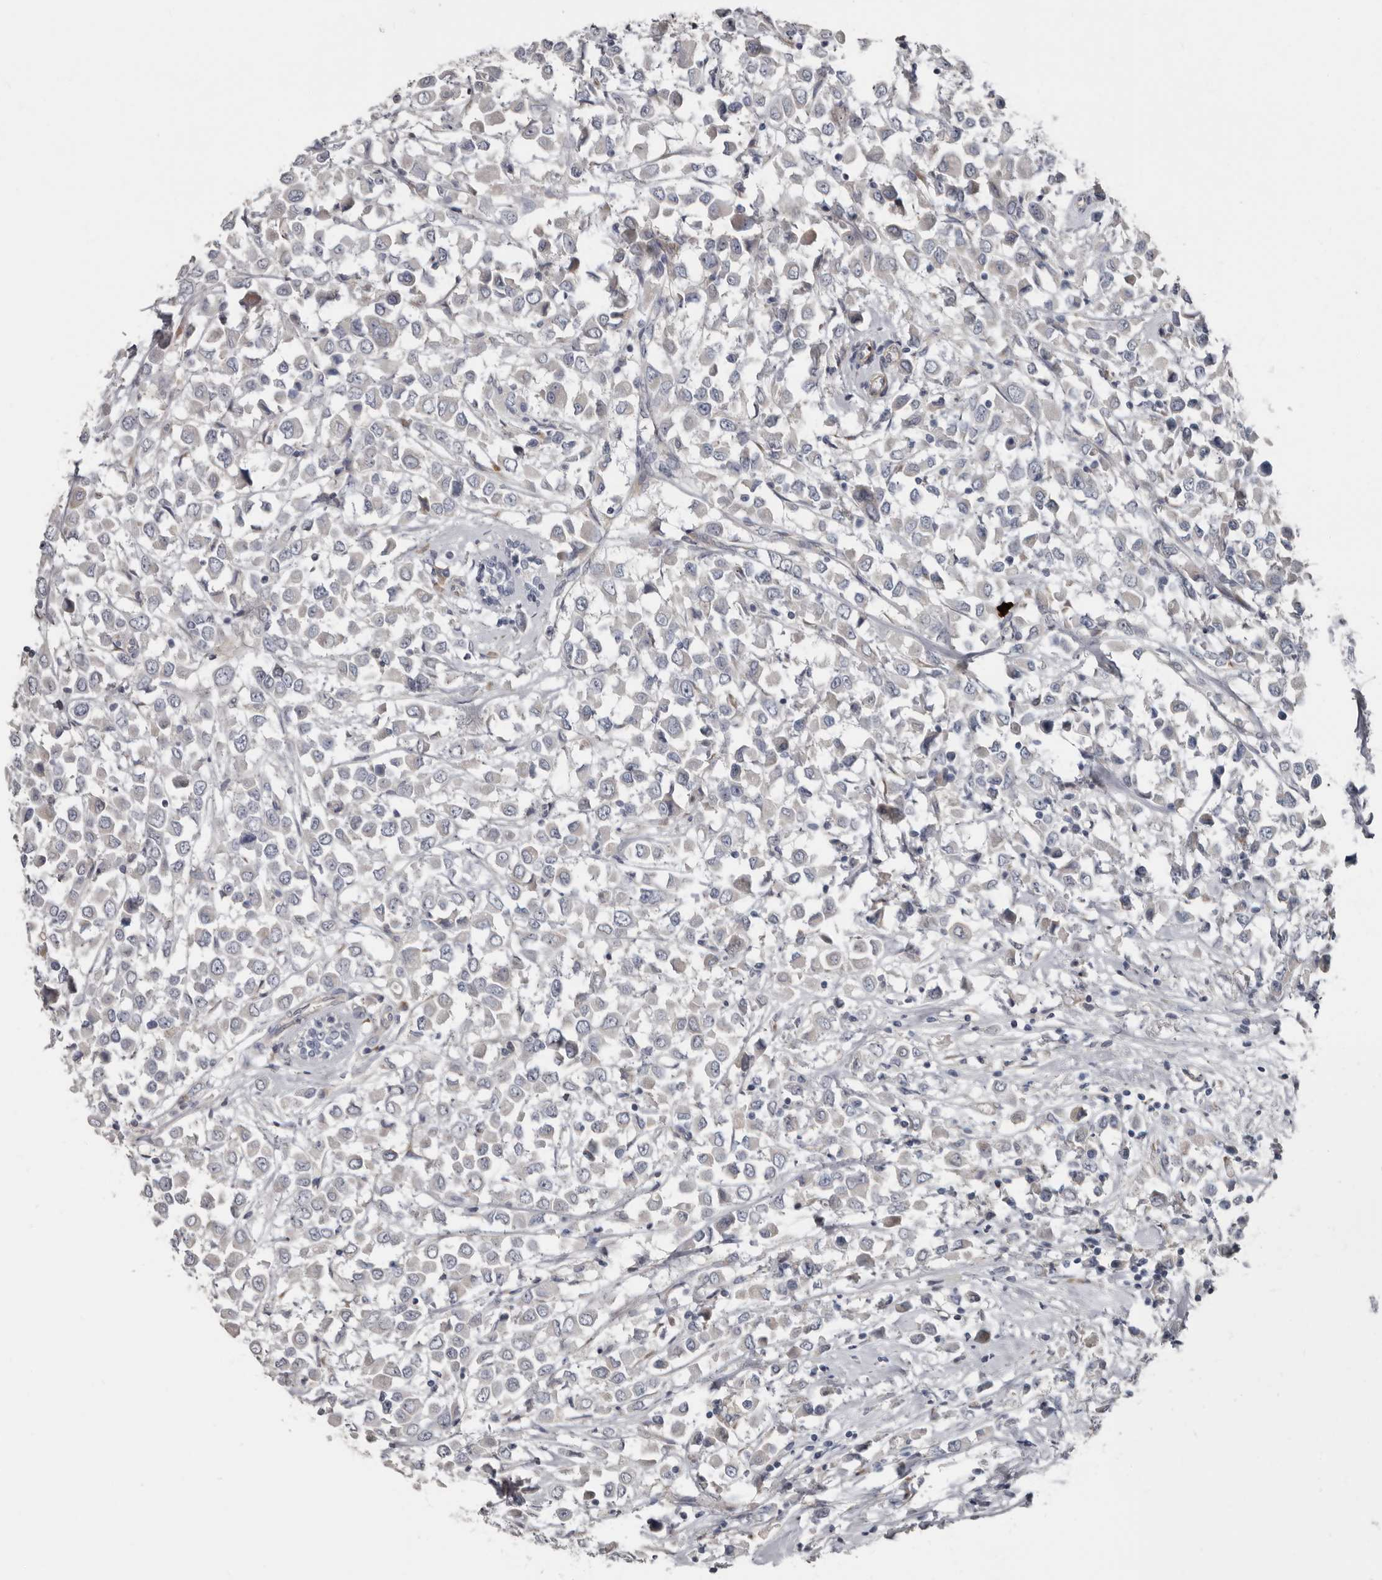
{"staining": {"intensity": "negative", "quantity": "none", "location": "none"}, "tissue": "breast cancer", "cell_type": "Tumor cells", "image_type": "cancer", "snomed": [{"axis": "morphology", "description": "Duct carcinoma"}, {"axis": "topography", "description": "Breast"}], "caption": "IHC histopathology image of neoplastic tissue: human breast cancer stained with DAB shows no significant protein expression in tumor cells. Brightfield microscopy of IHC stained with DAB (brown) and hematoxylin (blue), captured at high magnification.", "gene": "ZNF114", "patient": {"sex": "female", "age": 61}}